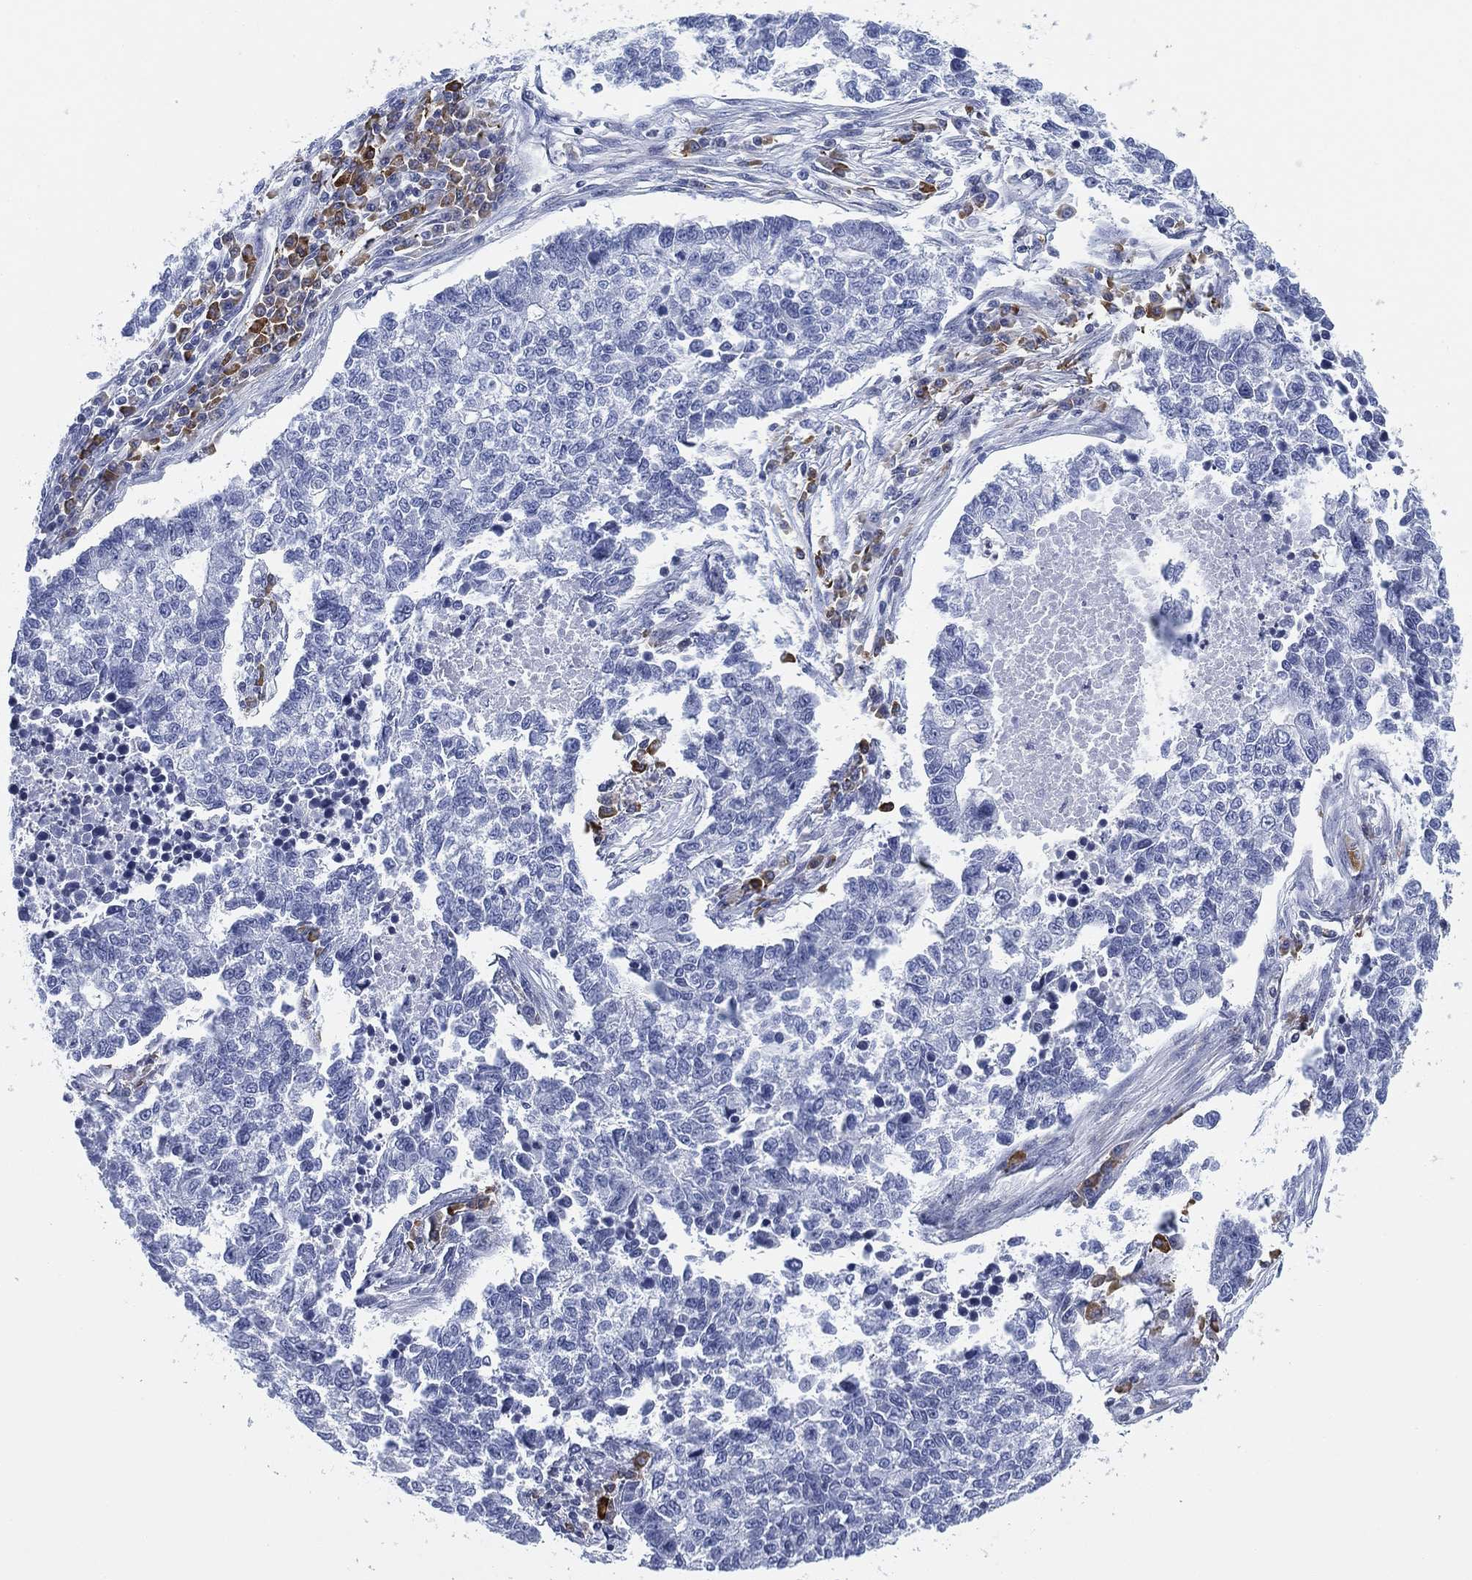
{"staining": {"intensity": "negative", "quantity": "none", "location": "none"}, "tissue": "lung cancer", "cell_type": "Tumor cells", "image_type": "cancer", "snomed": [{"axis": "morphology", "description": "Adenocarcinoma, NOS"}, {"axis": "topography", "description": "Lung"}], "caption": "Immunohistochemical staining of human lung adenocarcinoma demonstrates no significant positivity in tumor cells.", "gene": "FYB1", "patient": {"sex": "male", "age": 57}}